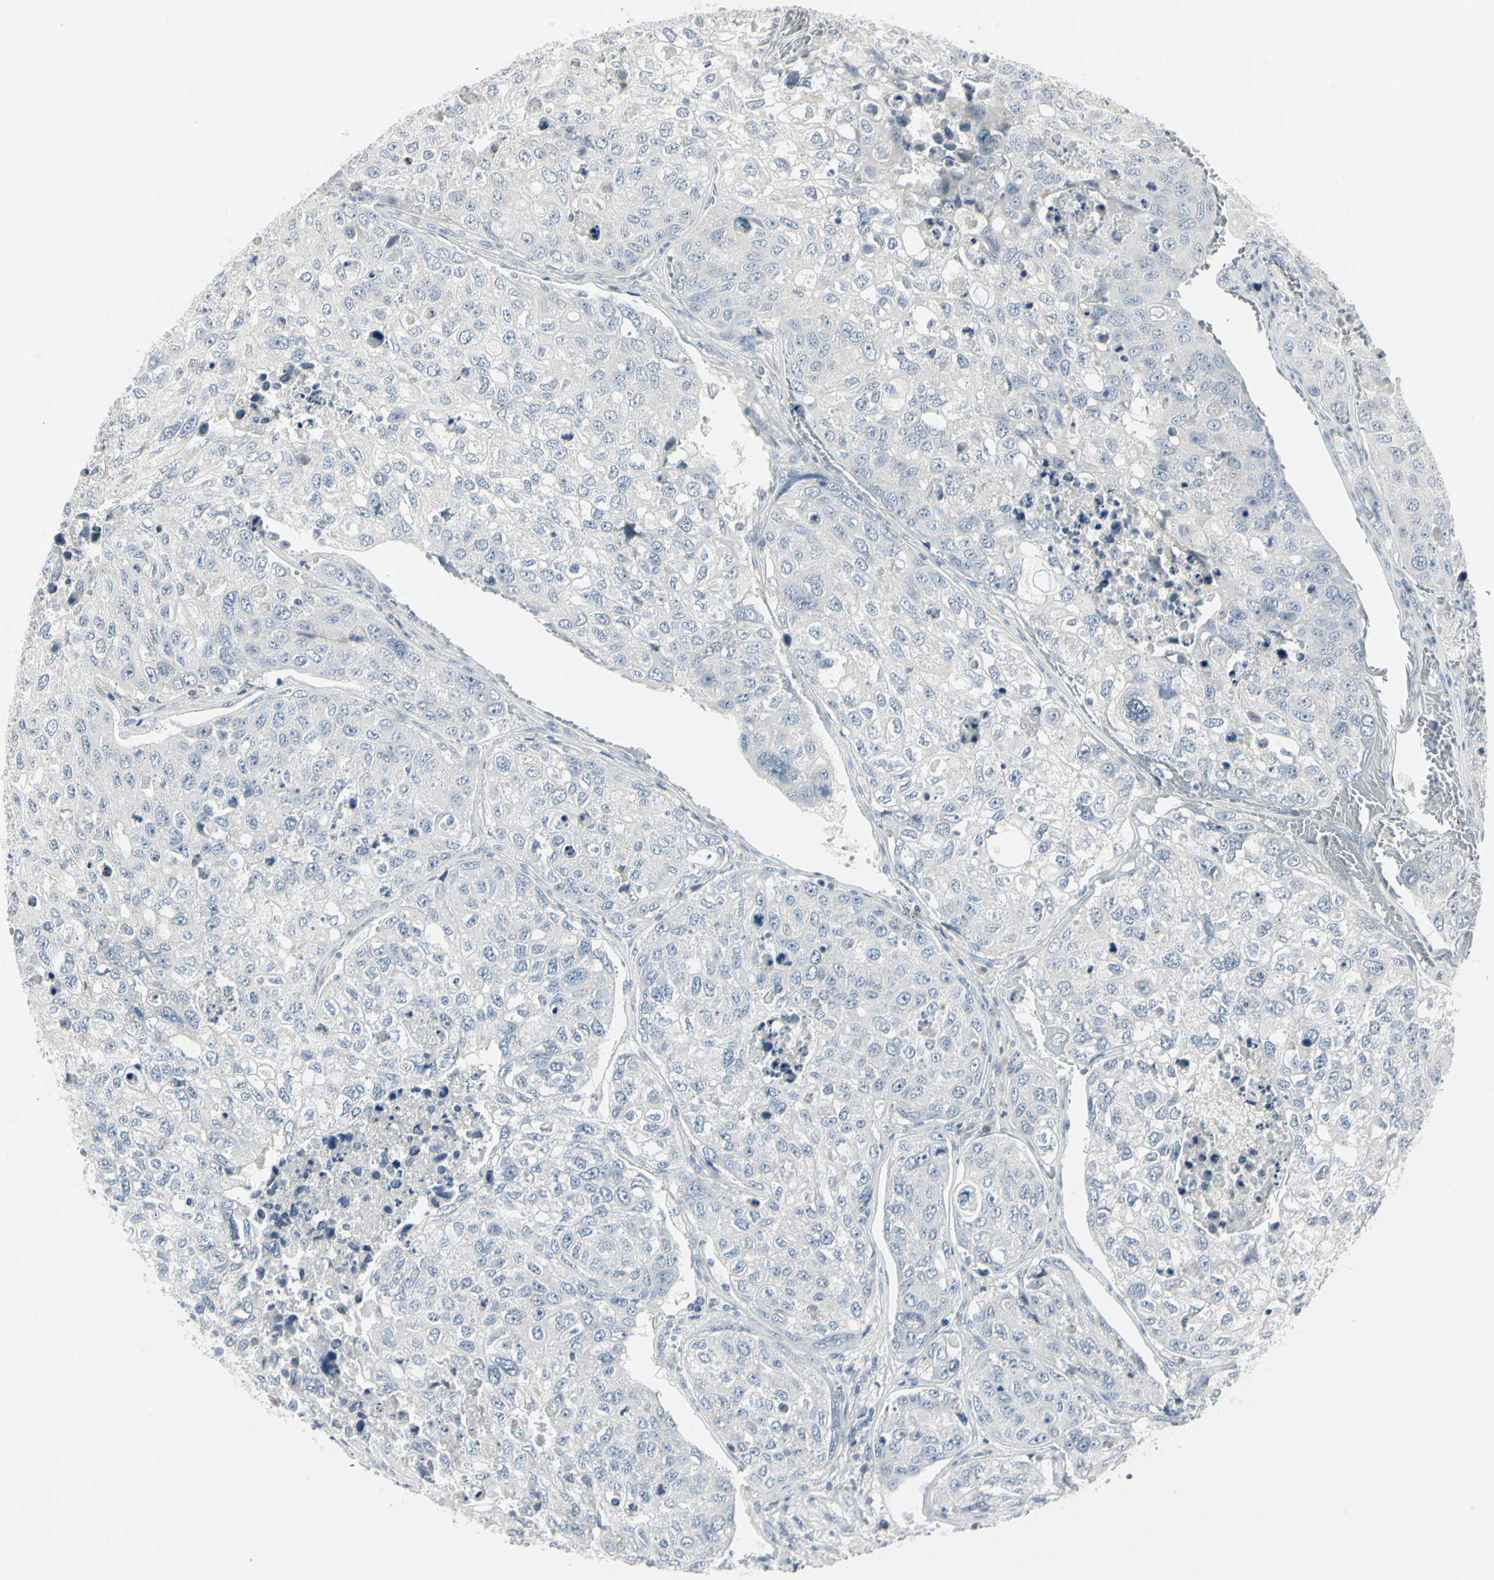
{"staining": {"intensity": "negative", "quantity": "none", "location": "none"}, "tissue": "urothelial cancer", "cell_type": "Tumor cells", "image_type": "cancer", "snomed": [{"axis": "morphology", "description": "Urothelial carcinoma, High grade"}, {"axis": "topography", "description": "Lymph node"}, {"axis": "topography", "description": "Urinary bladder"}], "caption": "IHC image of neoplastic tissue: urothelial cancer stained with DAB reveals no significant protein positivity in tumor cells.", "gene": "DMPK", "patient": {"sex": "male", "age": 51}}